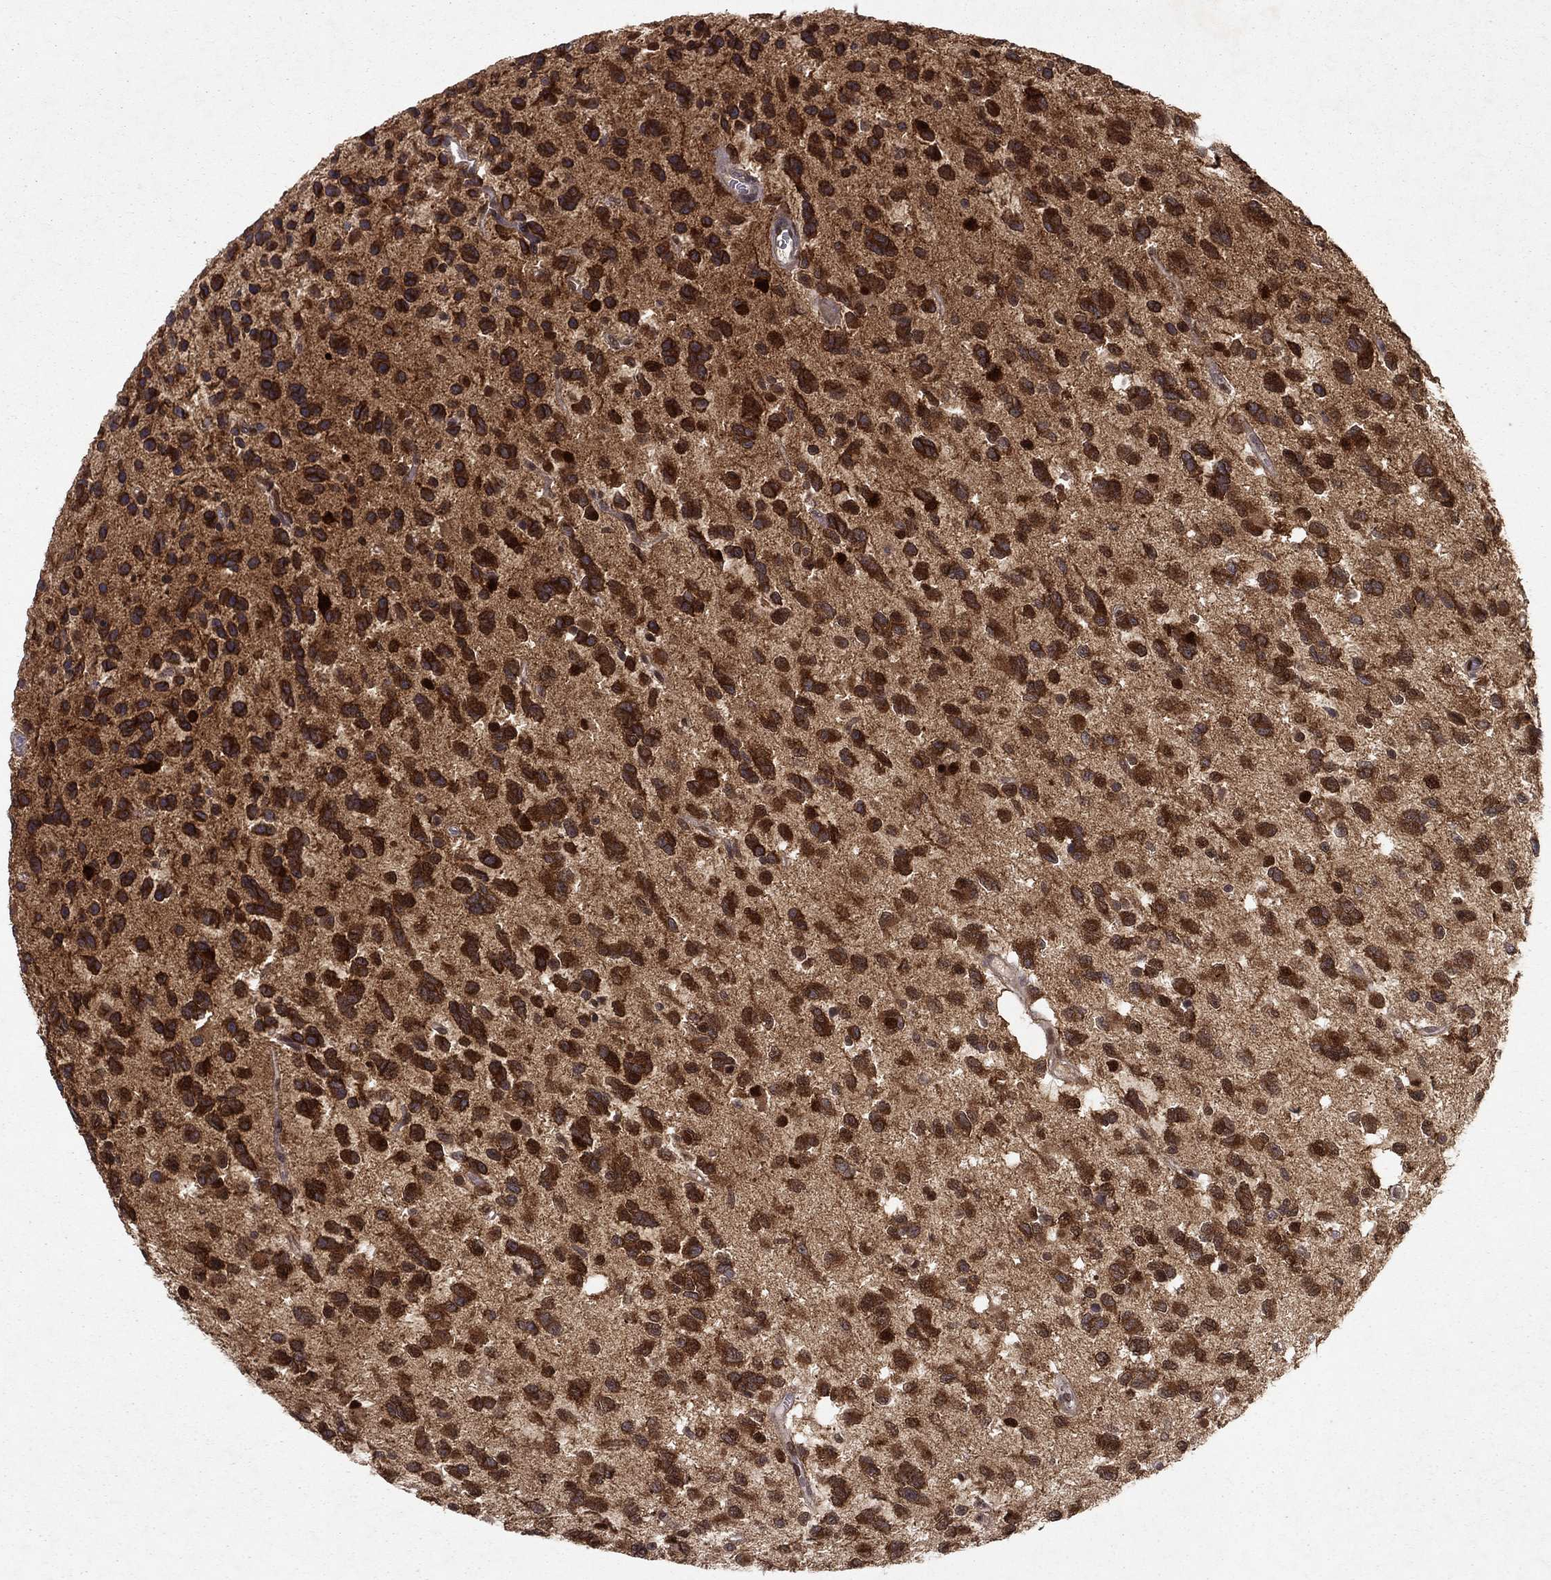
{"staining": {"intensity": "strong", "quantity": ">75%", "location": "cytoplasmic/membranous"}, "tissue": "glioma", "cell_type": "Tumor cells", "image_type": "cancer", "snomed": [{"axis": "morphology", "description": "Glioma, malignant, Low grade"}, {"axis": "topography", "description": "Brain"}], "caption": "Protein analysis of glioma tissue reveals strong cytoplasmic/membranous staining in approximately >75% of tumor cells.", "gene": "CRTC1", "patient": {"sex": "female", "age": 45}}